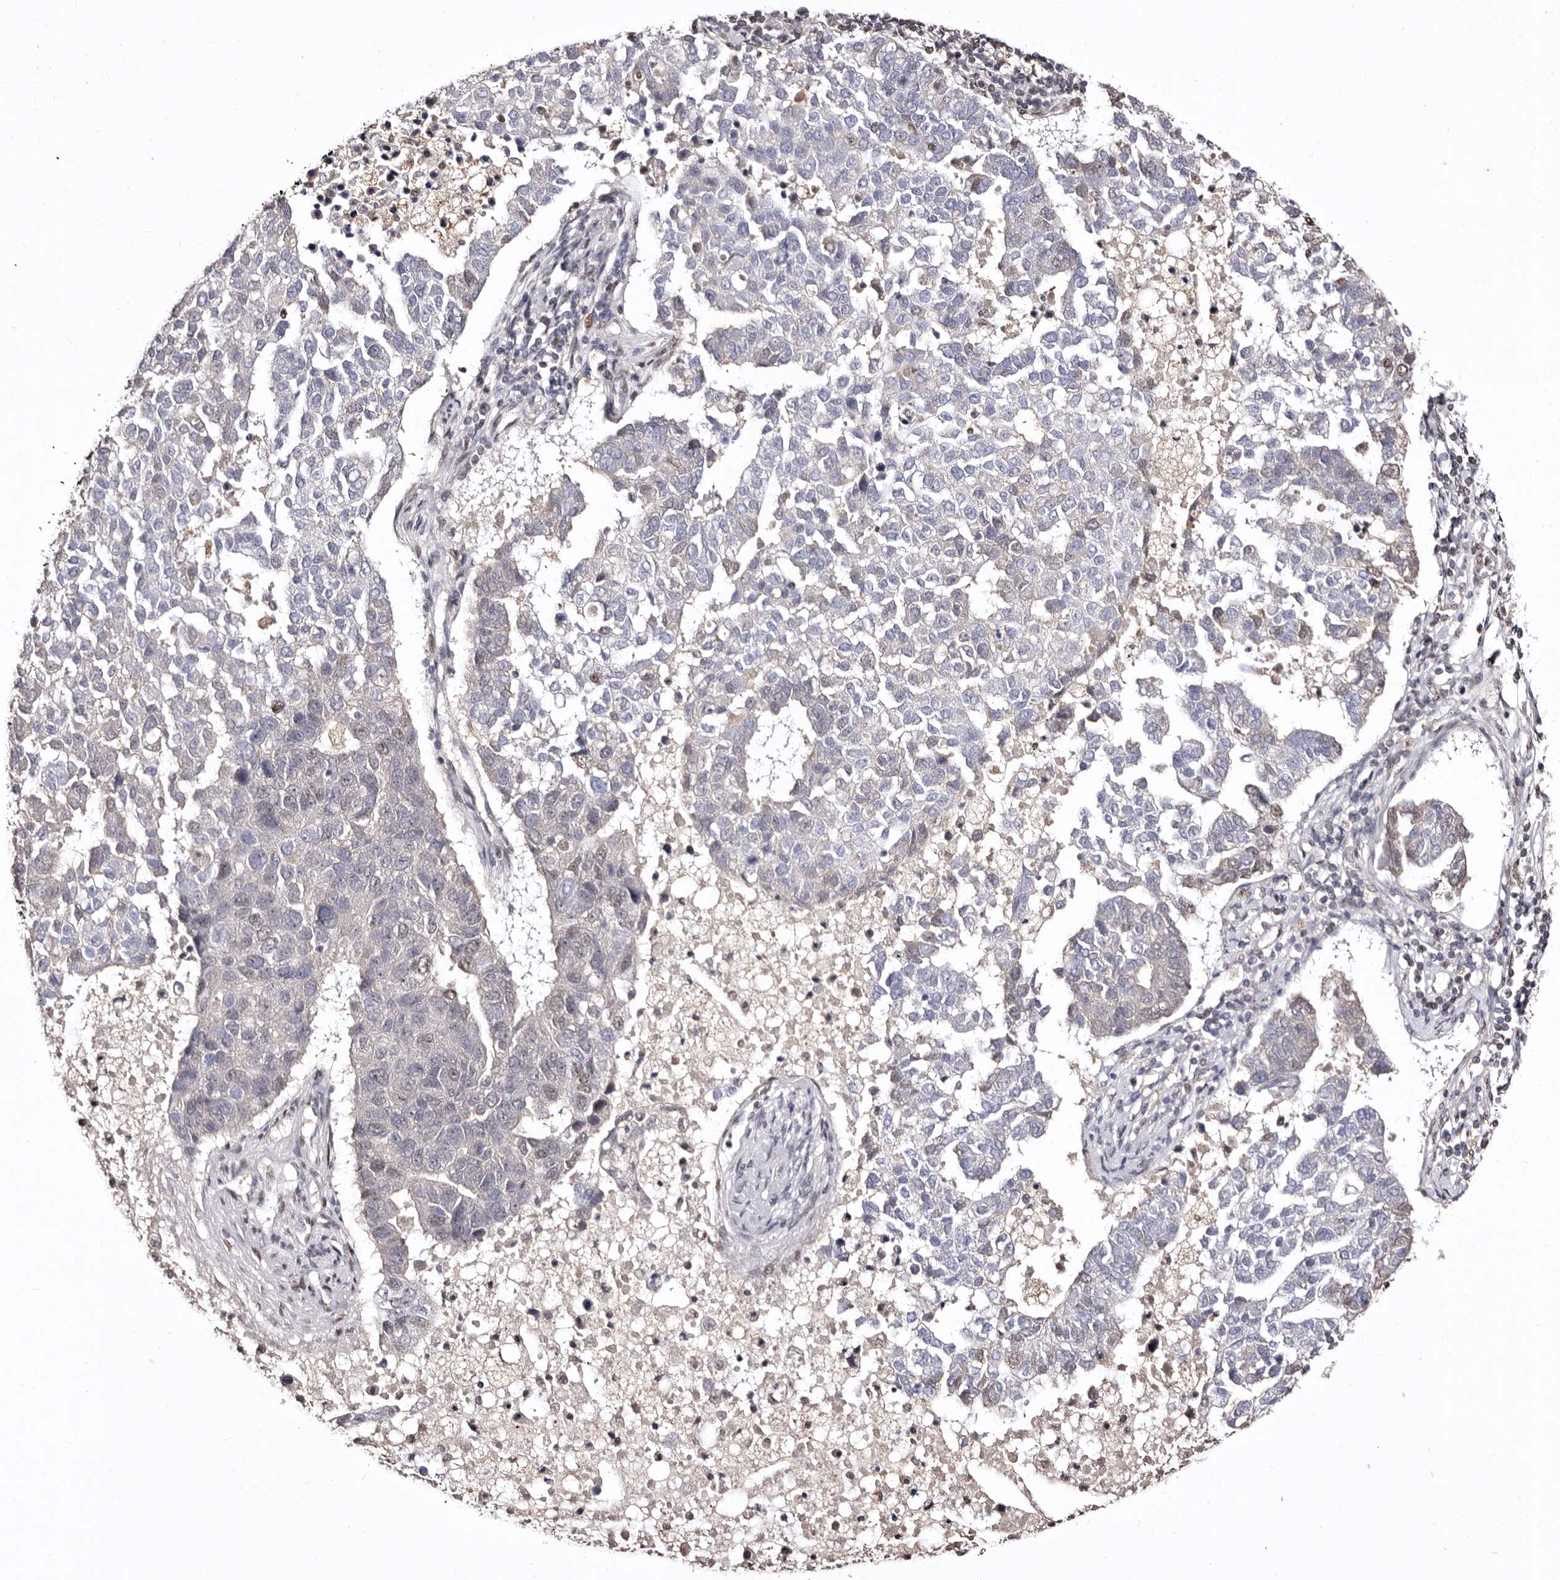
{"staining": {"intensity": "negative", "quantity": "none", "location": "none"}, "tissue": "pancreatic cancer", "cell_type": "Tumor cells", "image_type": "cancer", "snomed": [{"axis": "morphology", "description": "Adenocarcinoma, NOS"}, {"axis": "topography", "description": "Pancreas"}], "caption": "This is a histopathology image of immunohistochemistry (IHC) staining of pancreatic cancer (adenocarcinoma), which shows no staining in tumor cells.", "gene": "ANAPC11", "patient": {"sex": "female", "age": 61}}